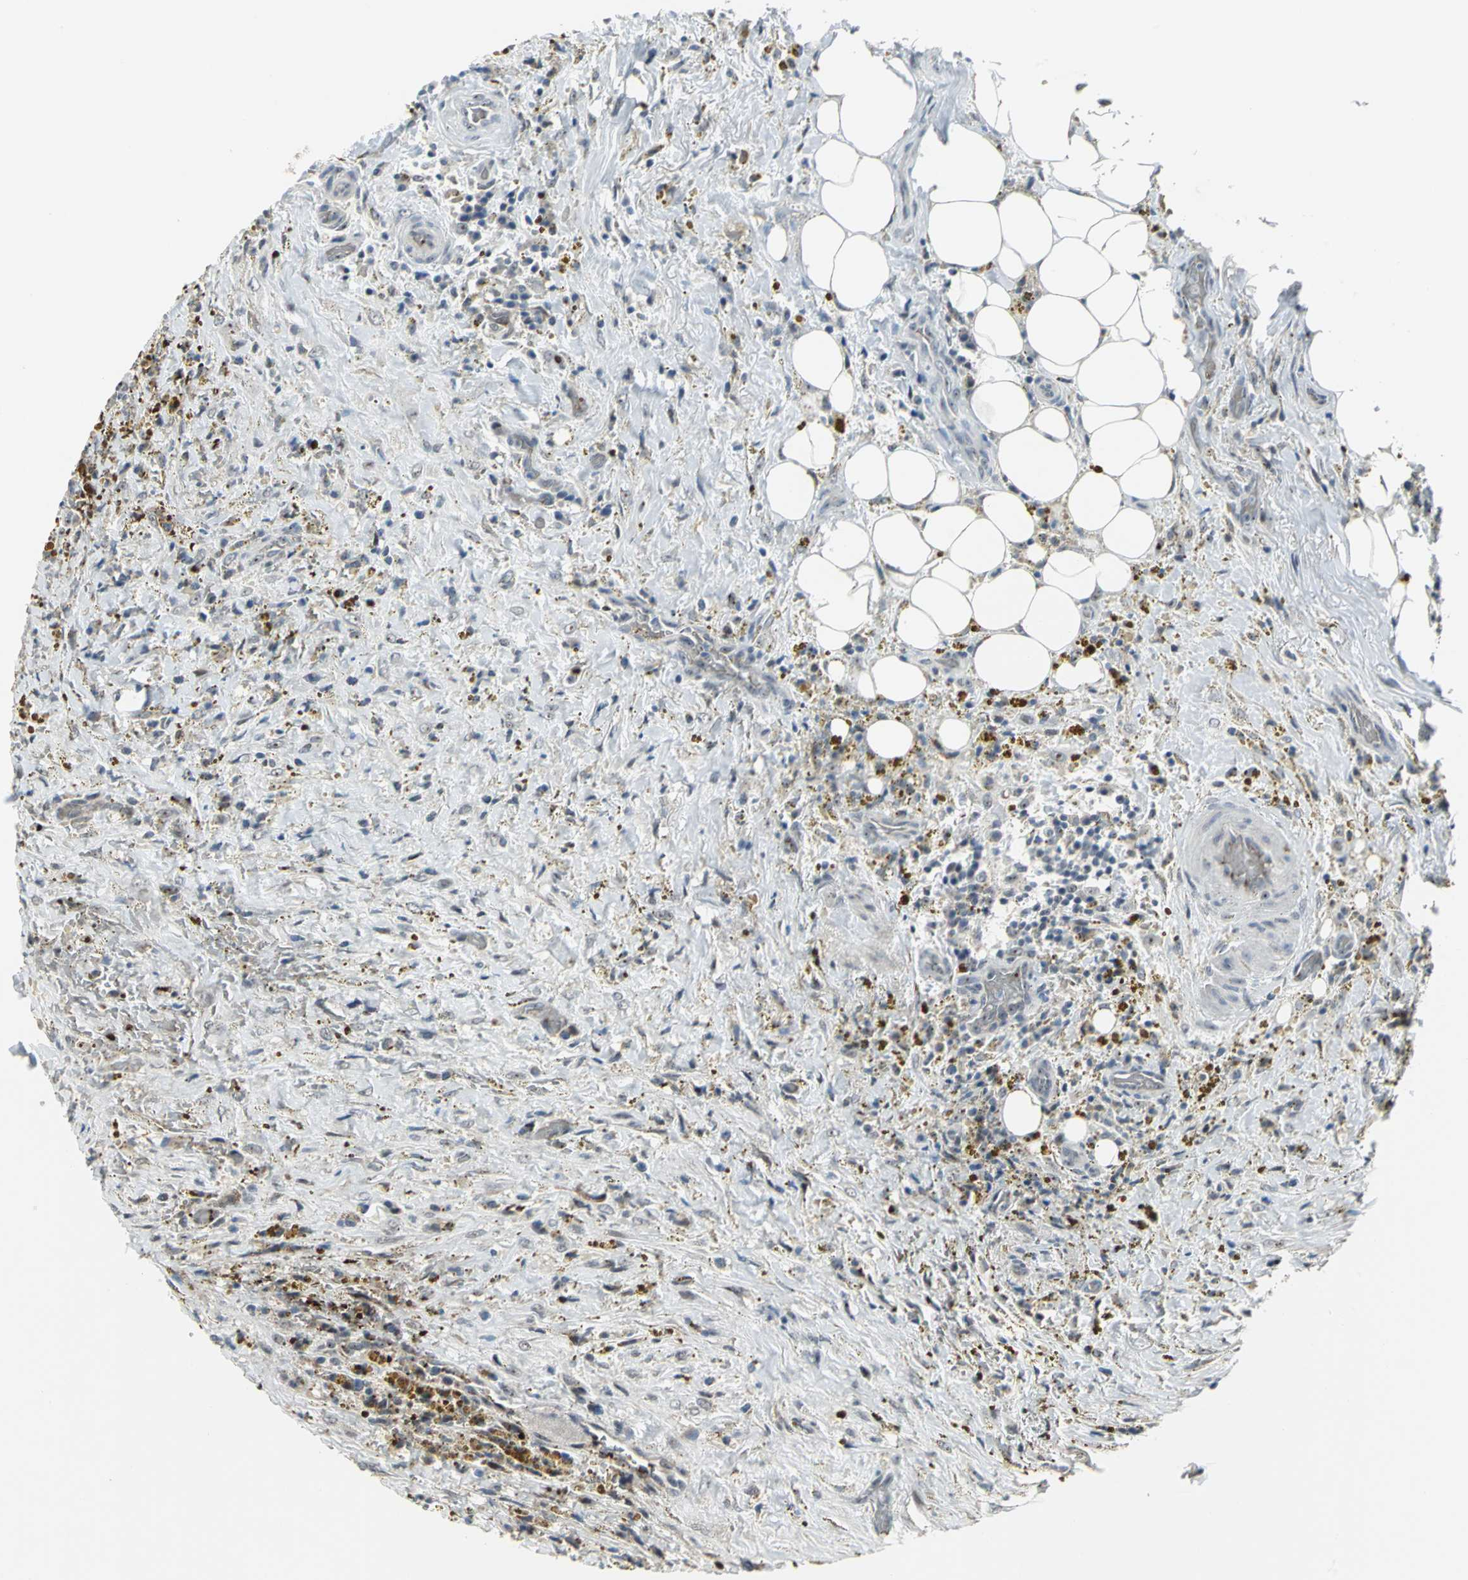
{"staining": {"intensity": "weak", "quantity": "<25%", "location": "nuclear"}, "tissue": "thyroid cancer", "cell_type": "Tumor cells", "image_type": "cancer", "snomed": [{"axis": "morphology", "description": "Papillary adenocarcinoma, NOS"}, {"axis": "topography", "description": "Thyroid gland"}], "caption": "DAB (3,3'-diaminobenzidine) immunohistochemical staining of human thyroid papillary adenocarcinoma displays no significant positivity in tumor cells.", "gene": "GLI3", "patient": {"sex": "male", "age": 77}}